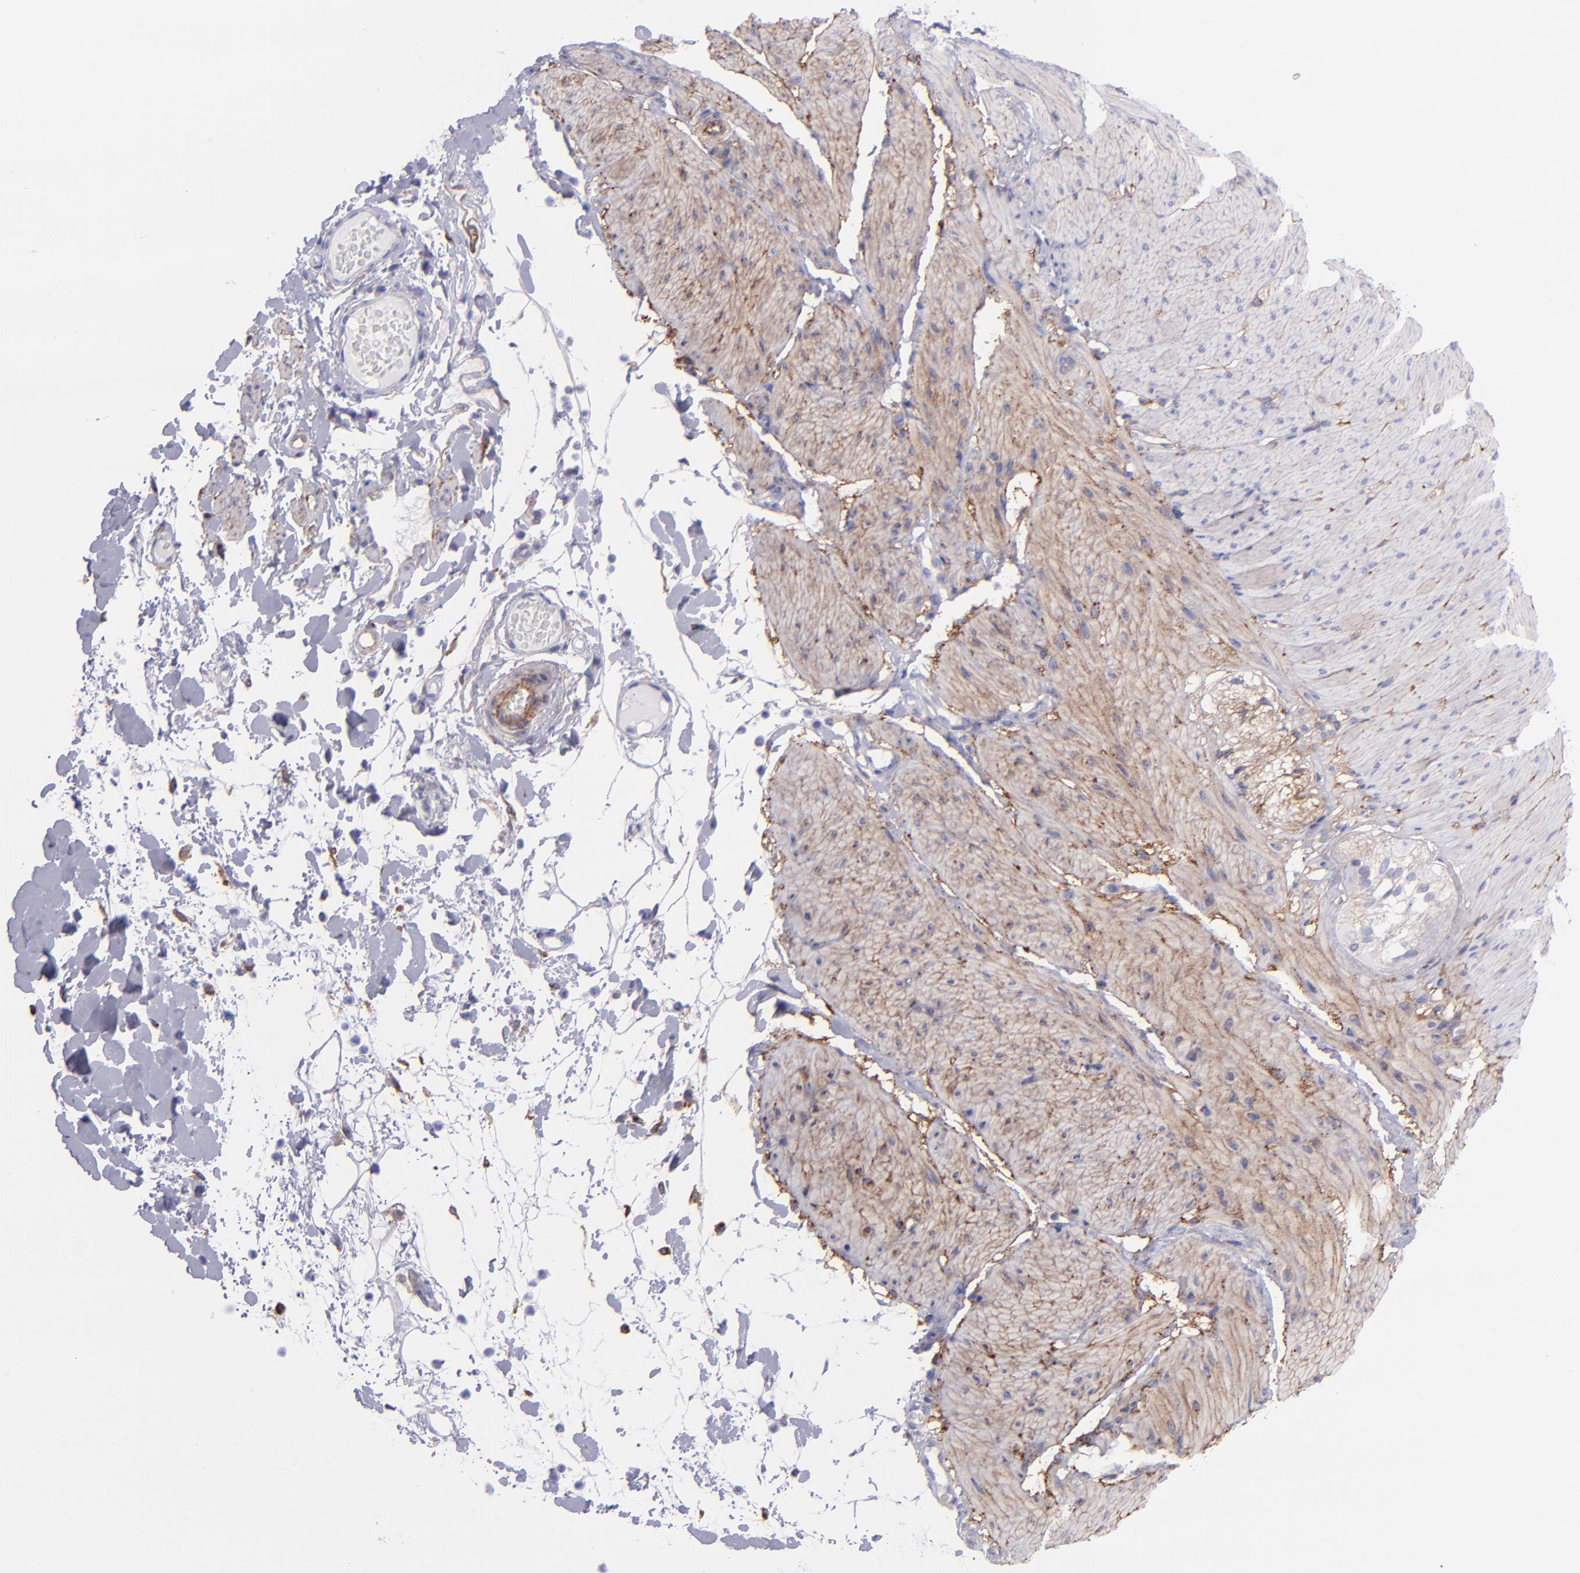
{"staining": {"intensity": "moderate", "quantity": "25%-75%", "location": "cytoplasmic/membranous"}, "tissue": "smooth muscle", "cell_type": "Smooth muscle cells", "image_type": "normal", "snomed": [{"axis": "morphology", "description": "Normal tissue, NOS"}, {"axis": "topography", "description": "Smooth muscle"}, {"axis": "topography", "description": "Colon"}], "caption": "A histopathology image showing moderate cytoplasmic/membranous staining in approximately 25%-75% of smooth muscle cells in benign smooth muscle, as visualized by brown immunohistochemical staining.", "gene": "ITGAV", "patient": {"sex": "male", "age": 67}}